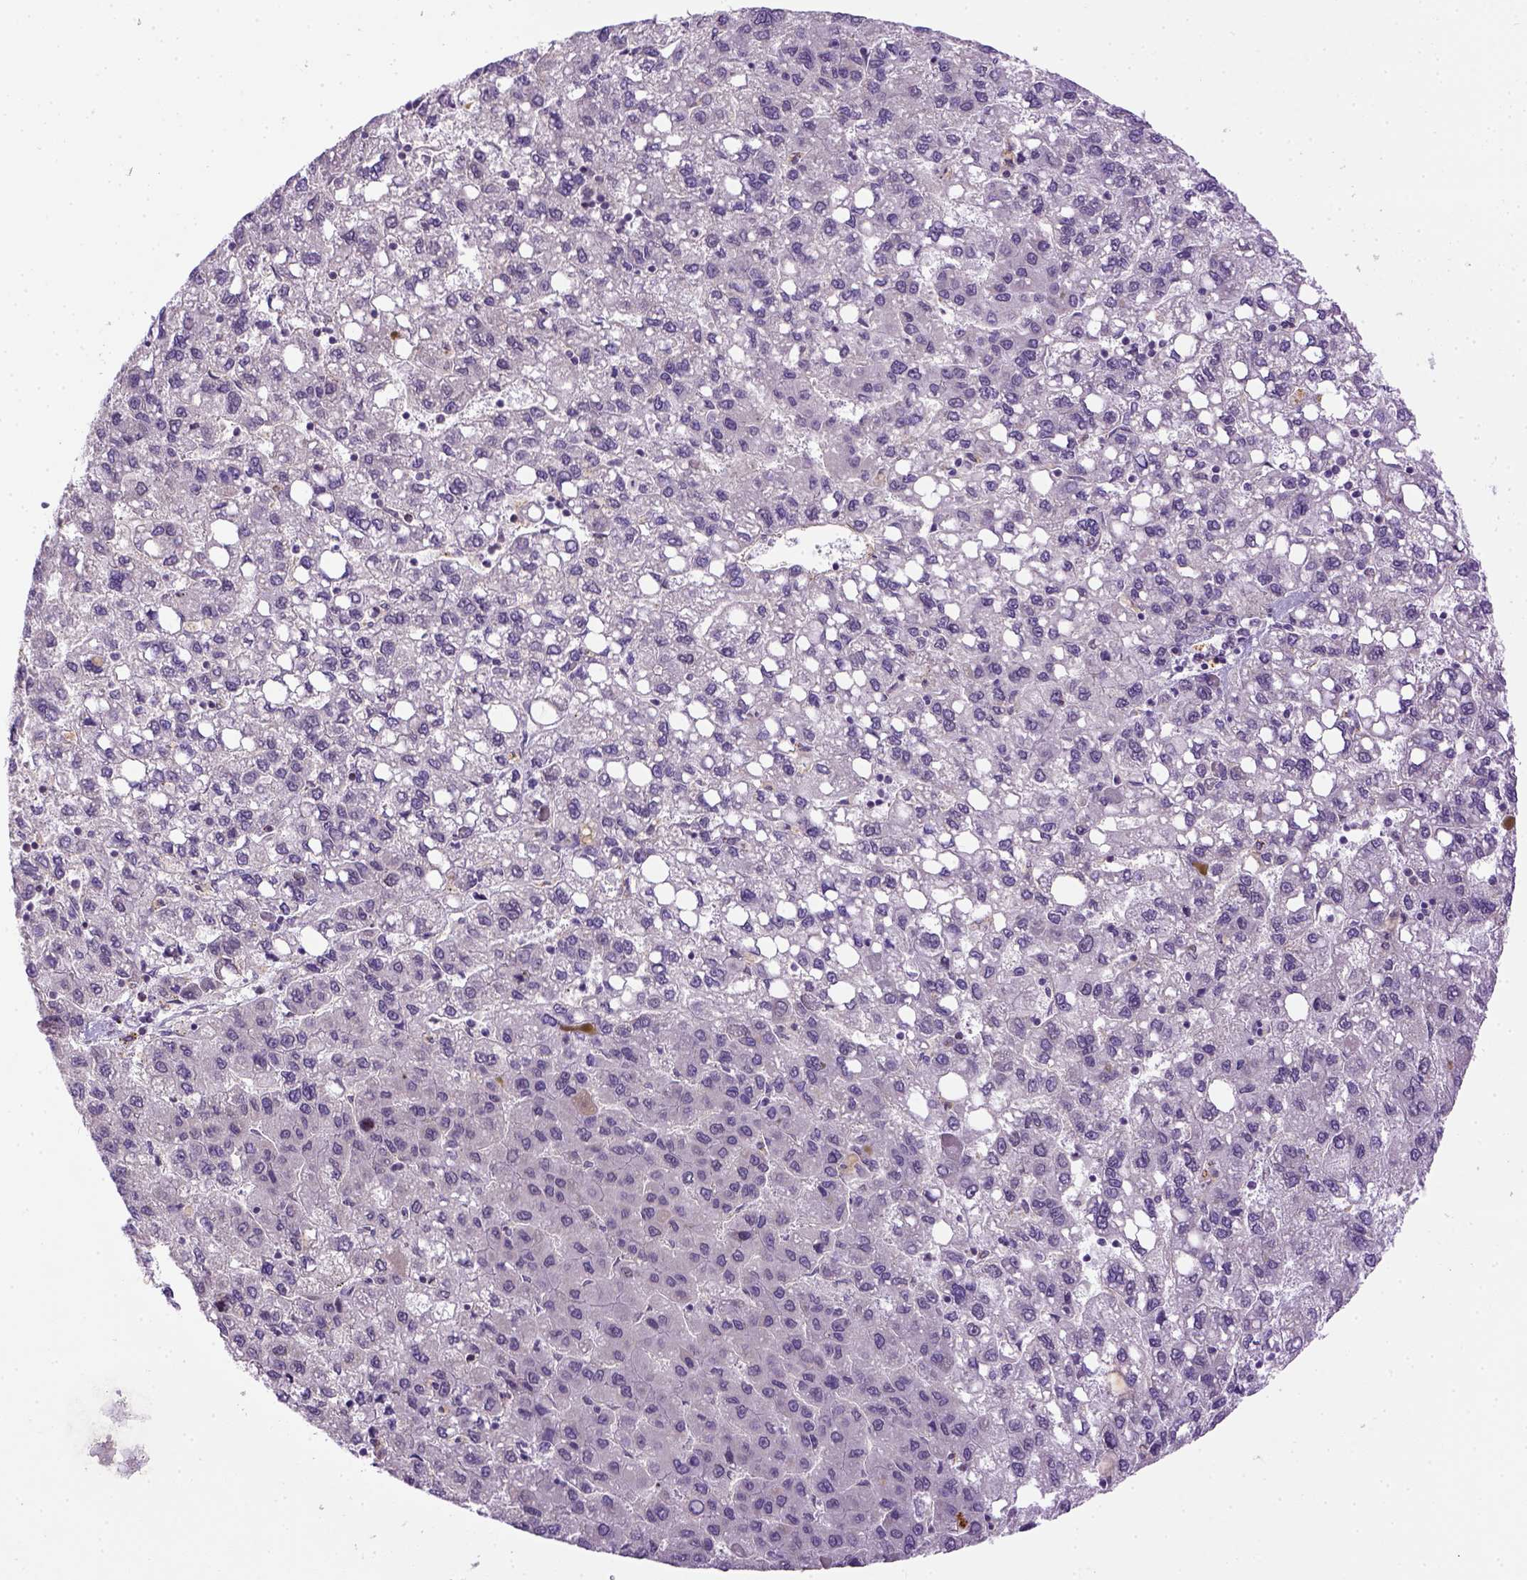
{"staining": {"intensity": "negative", "quantity": "none", "location": "none"}, "tissue": "liver cancer", "cell_type": "Tumor cells", "image_type": "cancer", "snomed": [{"axis": "morphology", "description": "Carcinoma, Hepatocellular, NOS"}, {"axis": "topography", "description": "Liver"}], "caption": "A photomicrograph of human liver hepatocellular carcinoma is negative for staining in tumor cells.", "gene": "KAZN", "patient": {"sex": "female", "age": 82}}